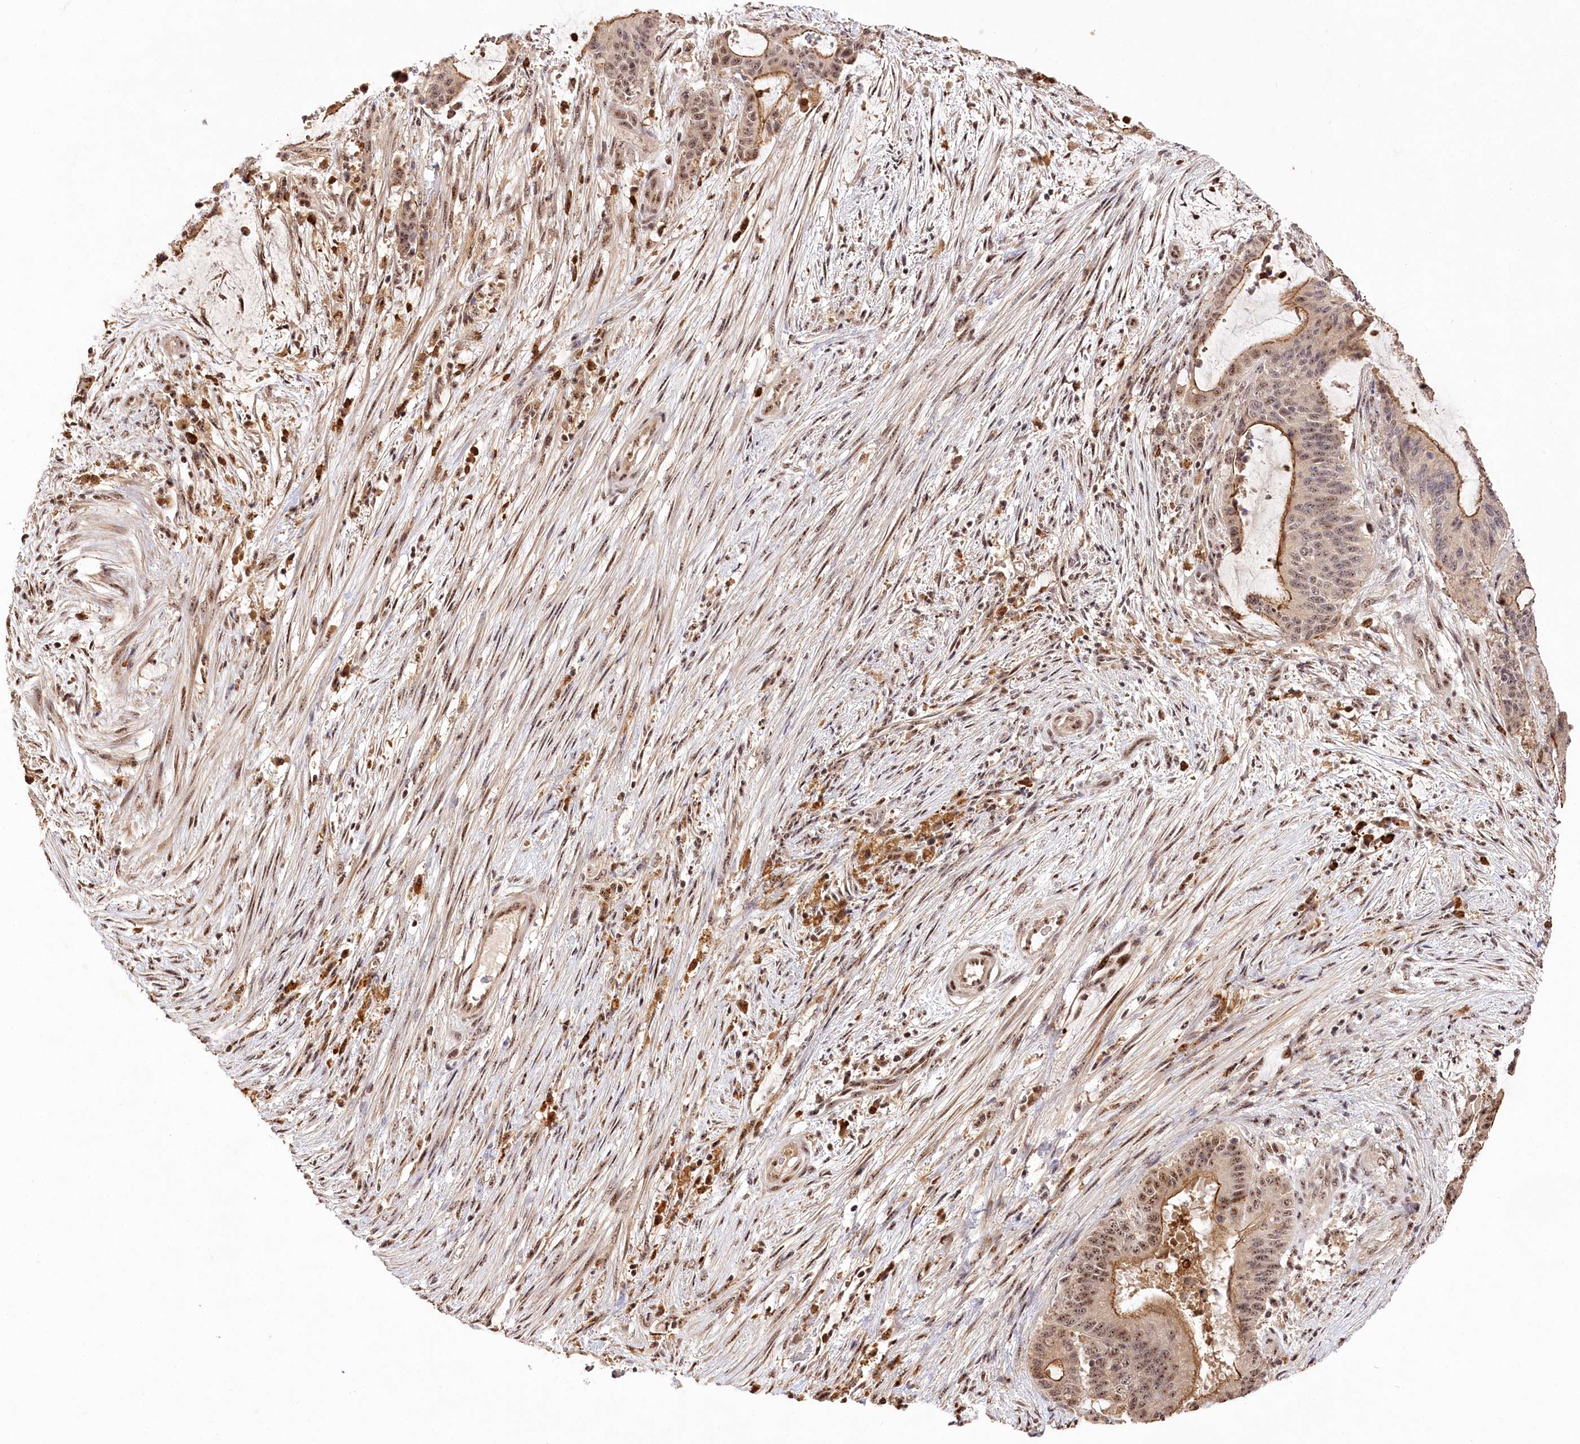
{"staining": {"intensity": "weak", "quantity": ">75%", "location": "cytoplasmic/membranous,nuclear"}, "tissue": "liver cancer", "cell_type": "Tumor cells", "image_type": "cancer", "snomed": [{"axis": "morphology", "description": "Normal tissue, NOS"}, {"axis": "morphology", "description": "Cholangiocarcinoma"}, {"axis": "topography", "description": "Liver"}, {"axis": "topography", "description": "Peripheral nerve tissue"}], "caption": "About >75% of tumor cells in liver cholangiocarcinoma reveal weak cytoplasmic/membranous and nuclear protein staining as visualized by brown immunohistochemical staining.", "gene": "PYROXD1", "patient": {"sex": "female", "age": 73}}